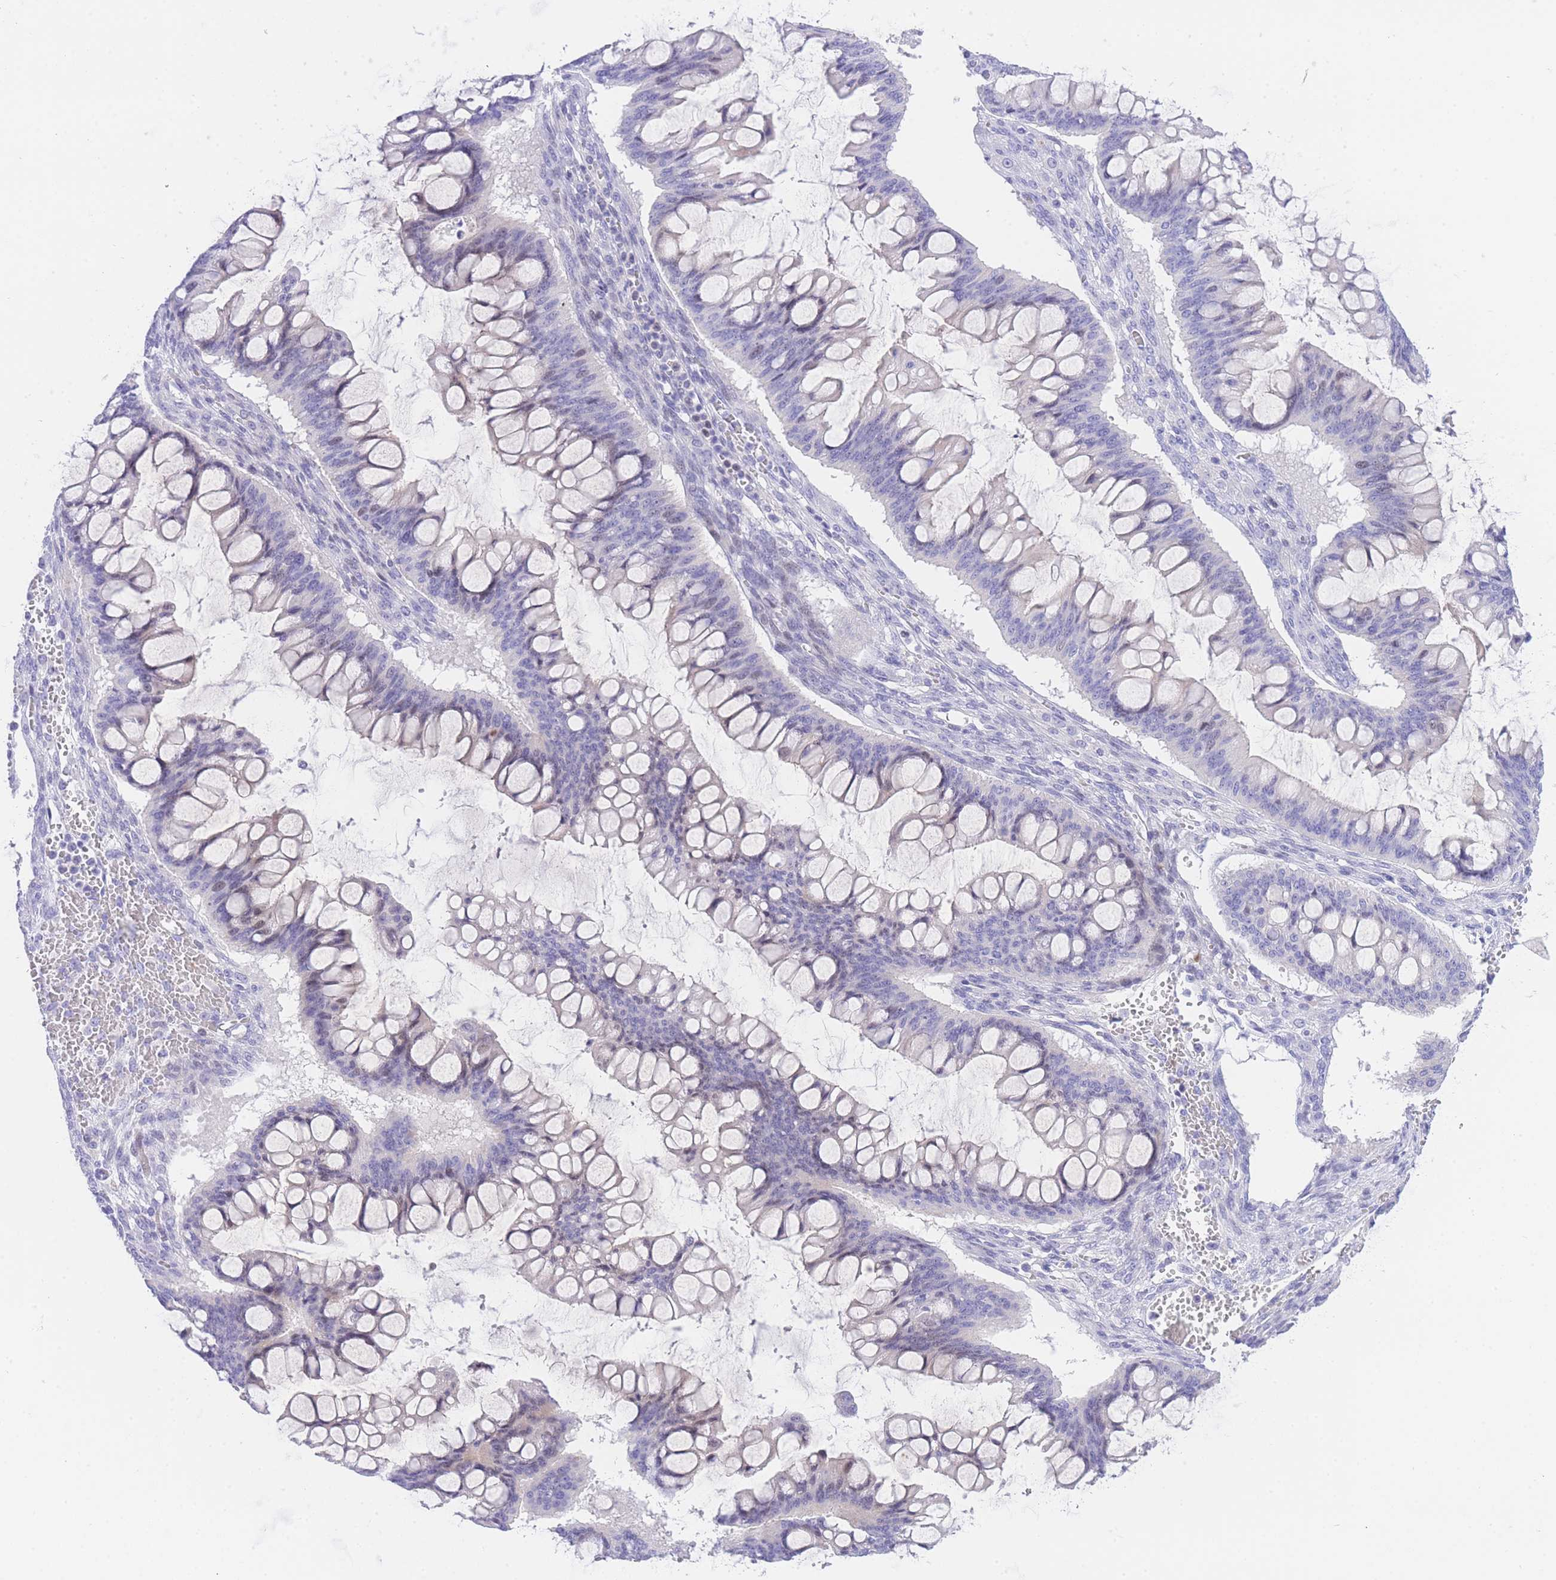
{"staining": {"intensity": "negative", "quantity": "none", "location": "none"}, "tissue": "ovarian cancer", "cell_type": "Tumor cells", "image_type": "cancer", "snomed": [{"axis": "morphology", "description": "Cystadenocarcinoma, mucinous, NOS"}, {"axis": "topography", "description": "Ovary"}], "caption": "The micrograph demonstrates no staining of tumor cells in ovarian cancer.", "gene": "TIFAB", "patient": {"sex": "female", "age": 73}}